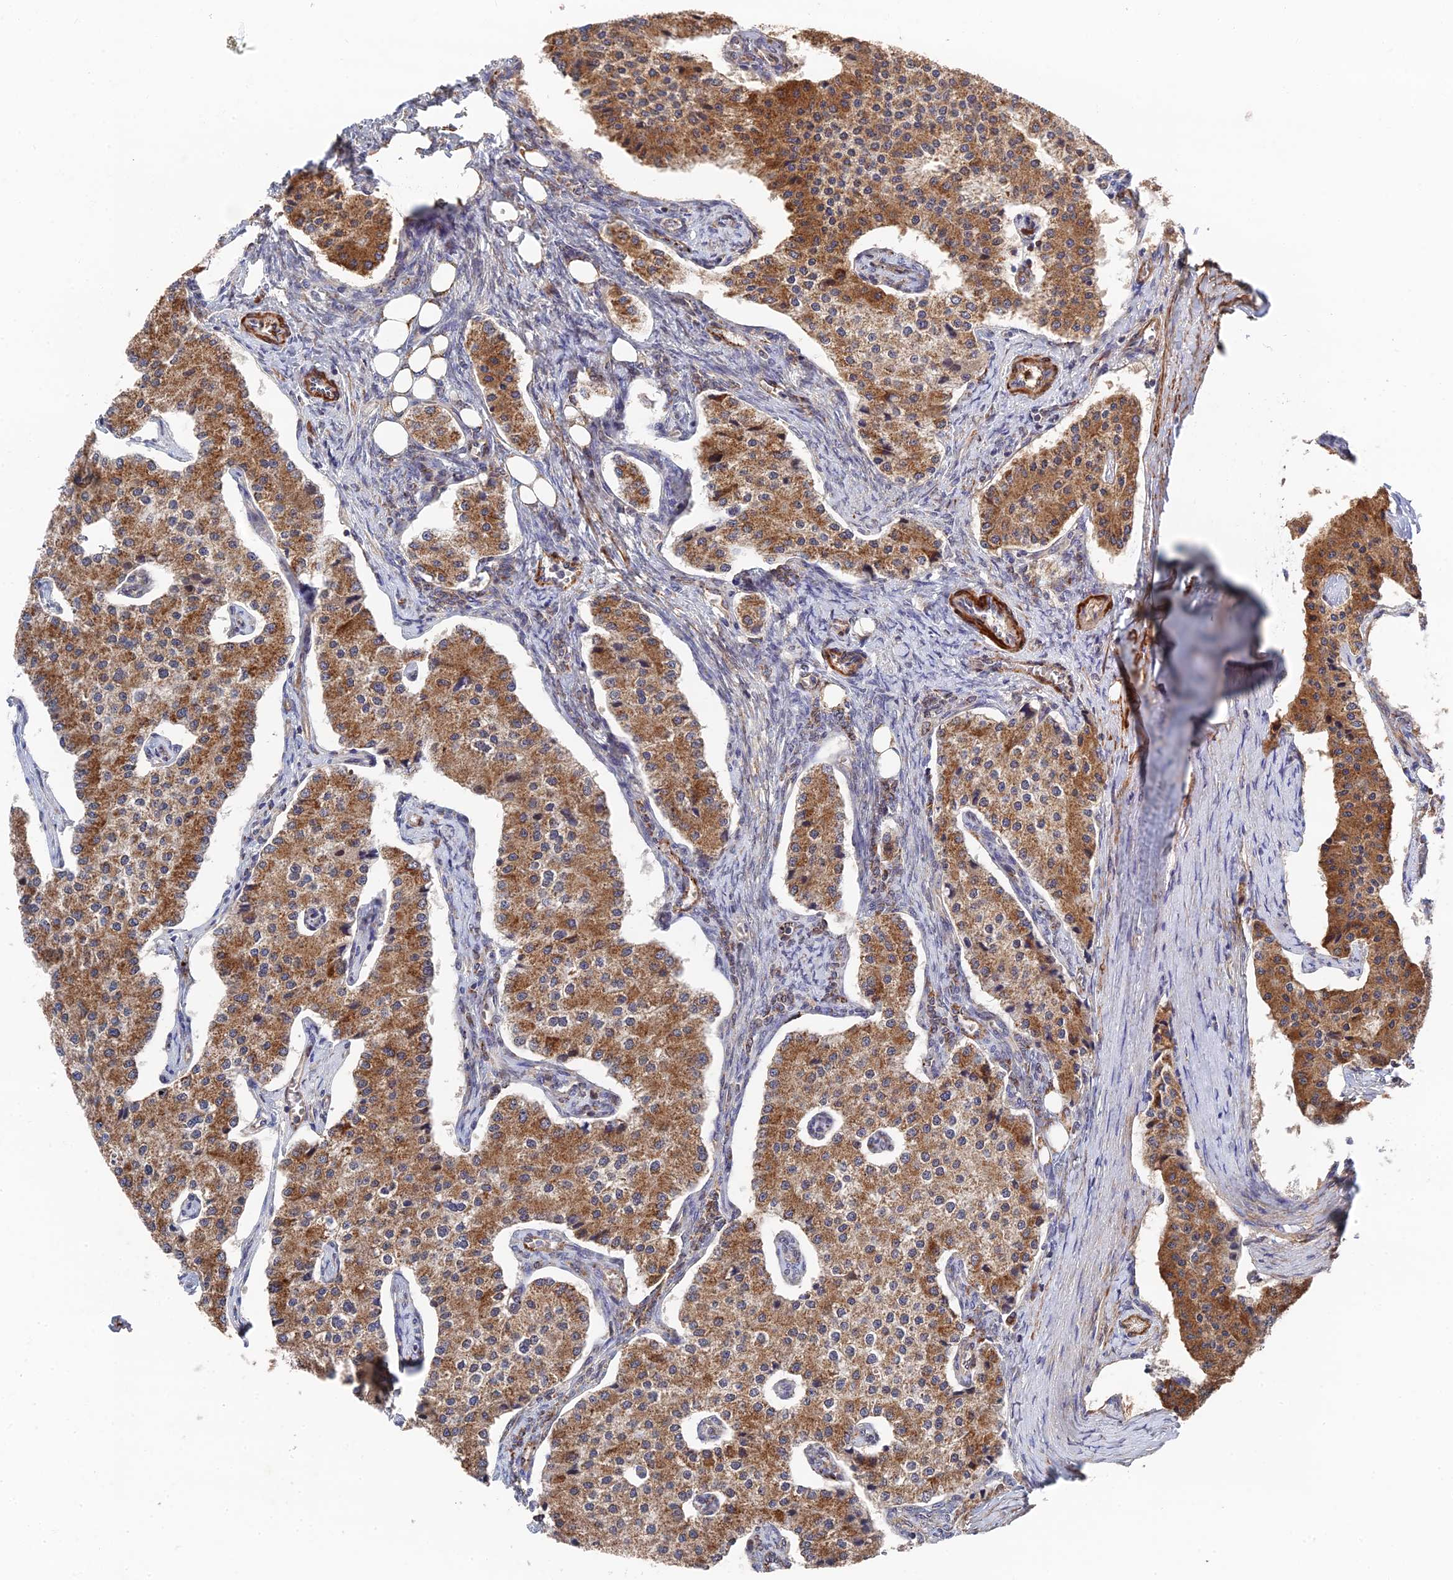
{"staining": {"intensity": "strong", "quantity": ">75%", "location": "cytoplasmic/membranous"}, "tissue": "carcinoid", "cell_type": "Tumor cells", "image_type": "cancer", "snomed": [{"axis": "morphology", "description": "Carcinoid, malignant, NOS"}, {"axis": "topography", "description": "Colon"}], "caption": "Immunohistochemical staining of carcinoid reveals high levels of strong cytoplasmic/membranous expression in approximately >75% of tumor cells.", "gene": "ZNF320", "patient": {"sex": "female", "age": 52}}